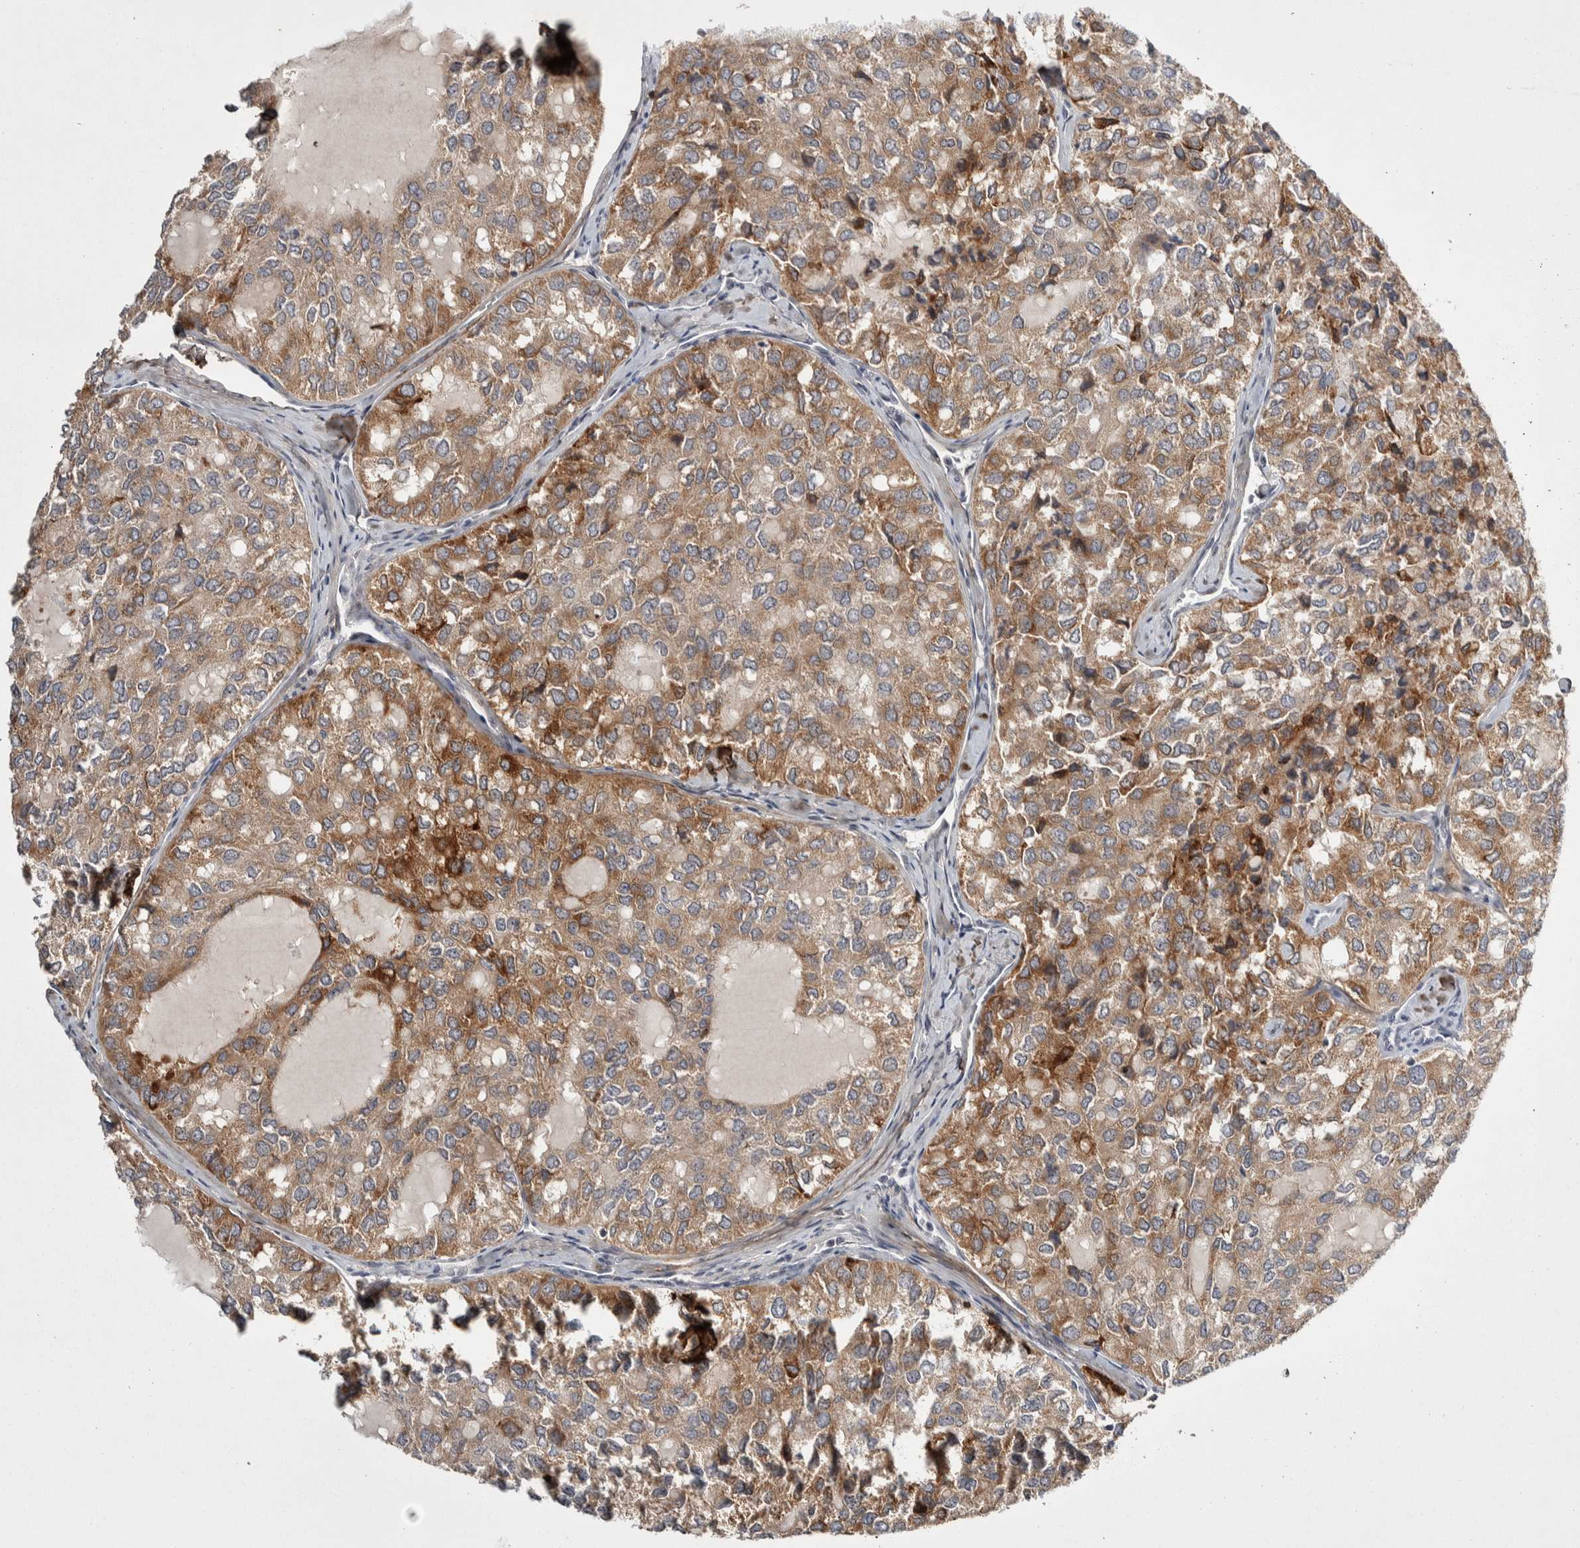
{"staining": {"intensity": "moderate", "quantity": ">75%", "location": "cytoplasmic/membranous"}, "tissue": "thyroid cancer", "cell_type": "Tumor cells", "image_type": "cancer", "snomed": [{"axis": "morphology", "description": "Follicular adenoma carcinoma, NOS"}, {"axis": "topography", "description": "Thyroid gland"}], "caption": "A medium amount of moderate cytoplasmic/membranous positivity is appreciated in about >75% of tumor cells in follicular adenoma carcinoma (thyroid) tissue. (IHC, brightfield microscopy, high magnification).", "gene": "ASPN", "patient": {"sex": "male", "age": 75}}